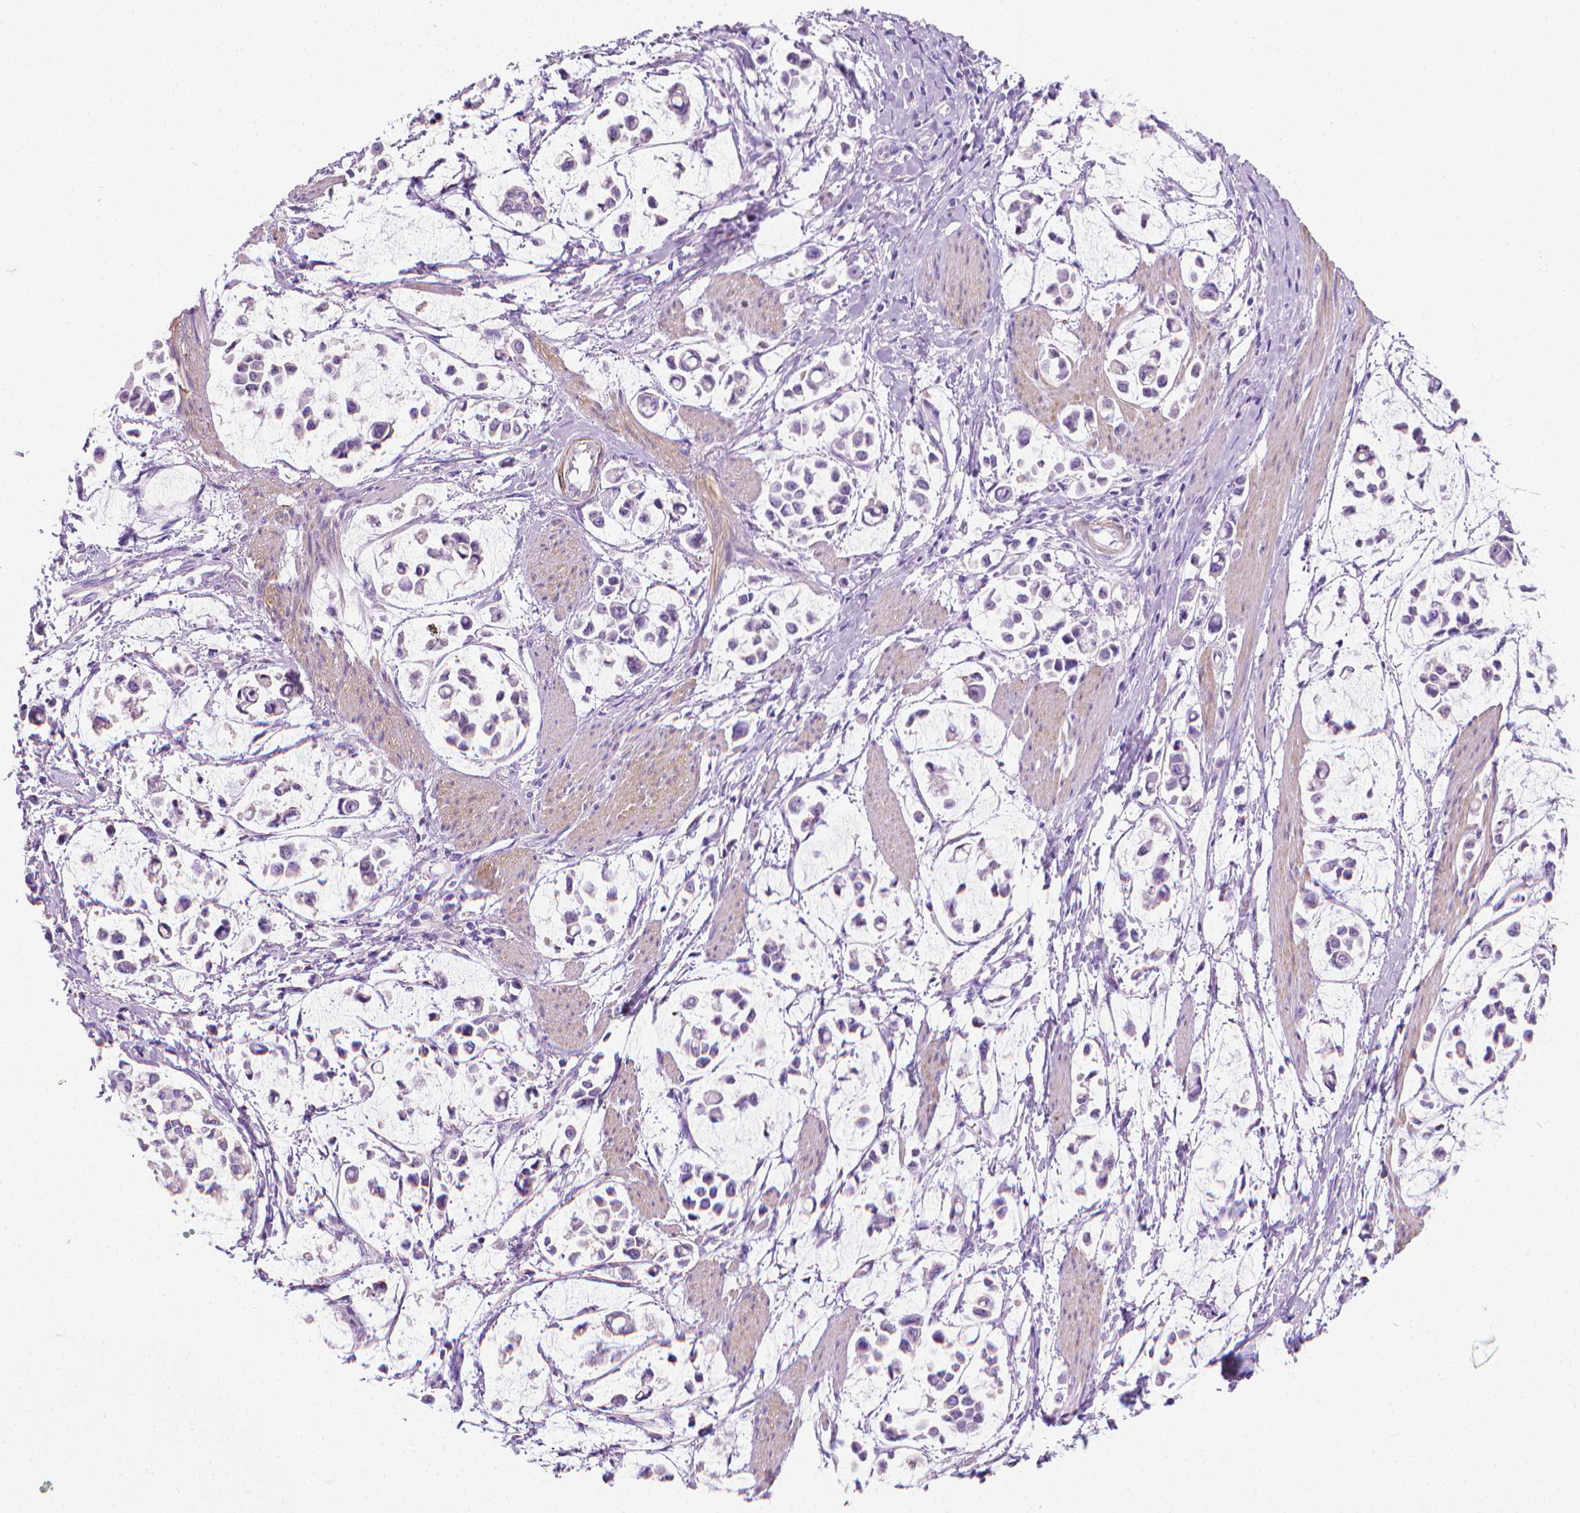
{"staining": {"intensity": "negative", "quantity": "none", "location": "none"}, "tissue": "stomach cancer", "cell_type": "Tumor cells", "image_type": "cancer", "snomed": [{"axis": "morphology", "description": "Adenocarcinoma, NOS"}, {"axis": "topography", "description": "Stomach"}], "caption": "Human stomach adenocarcinoma stained for a protein using immunohistochemistry demonstrates no expression in tumor cells.", "gene": "FASN", "patient": {"sex": "male", "age": 82}}